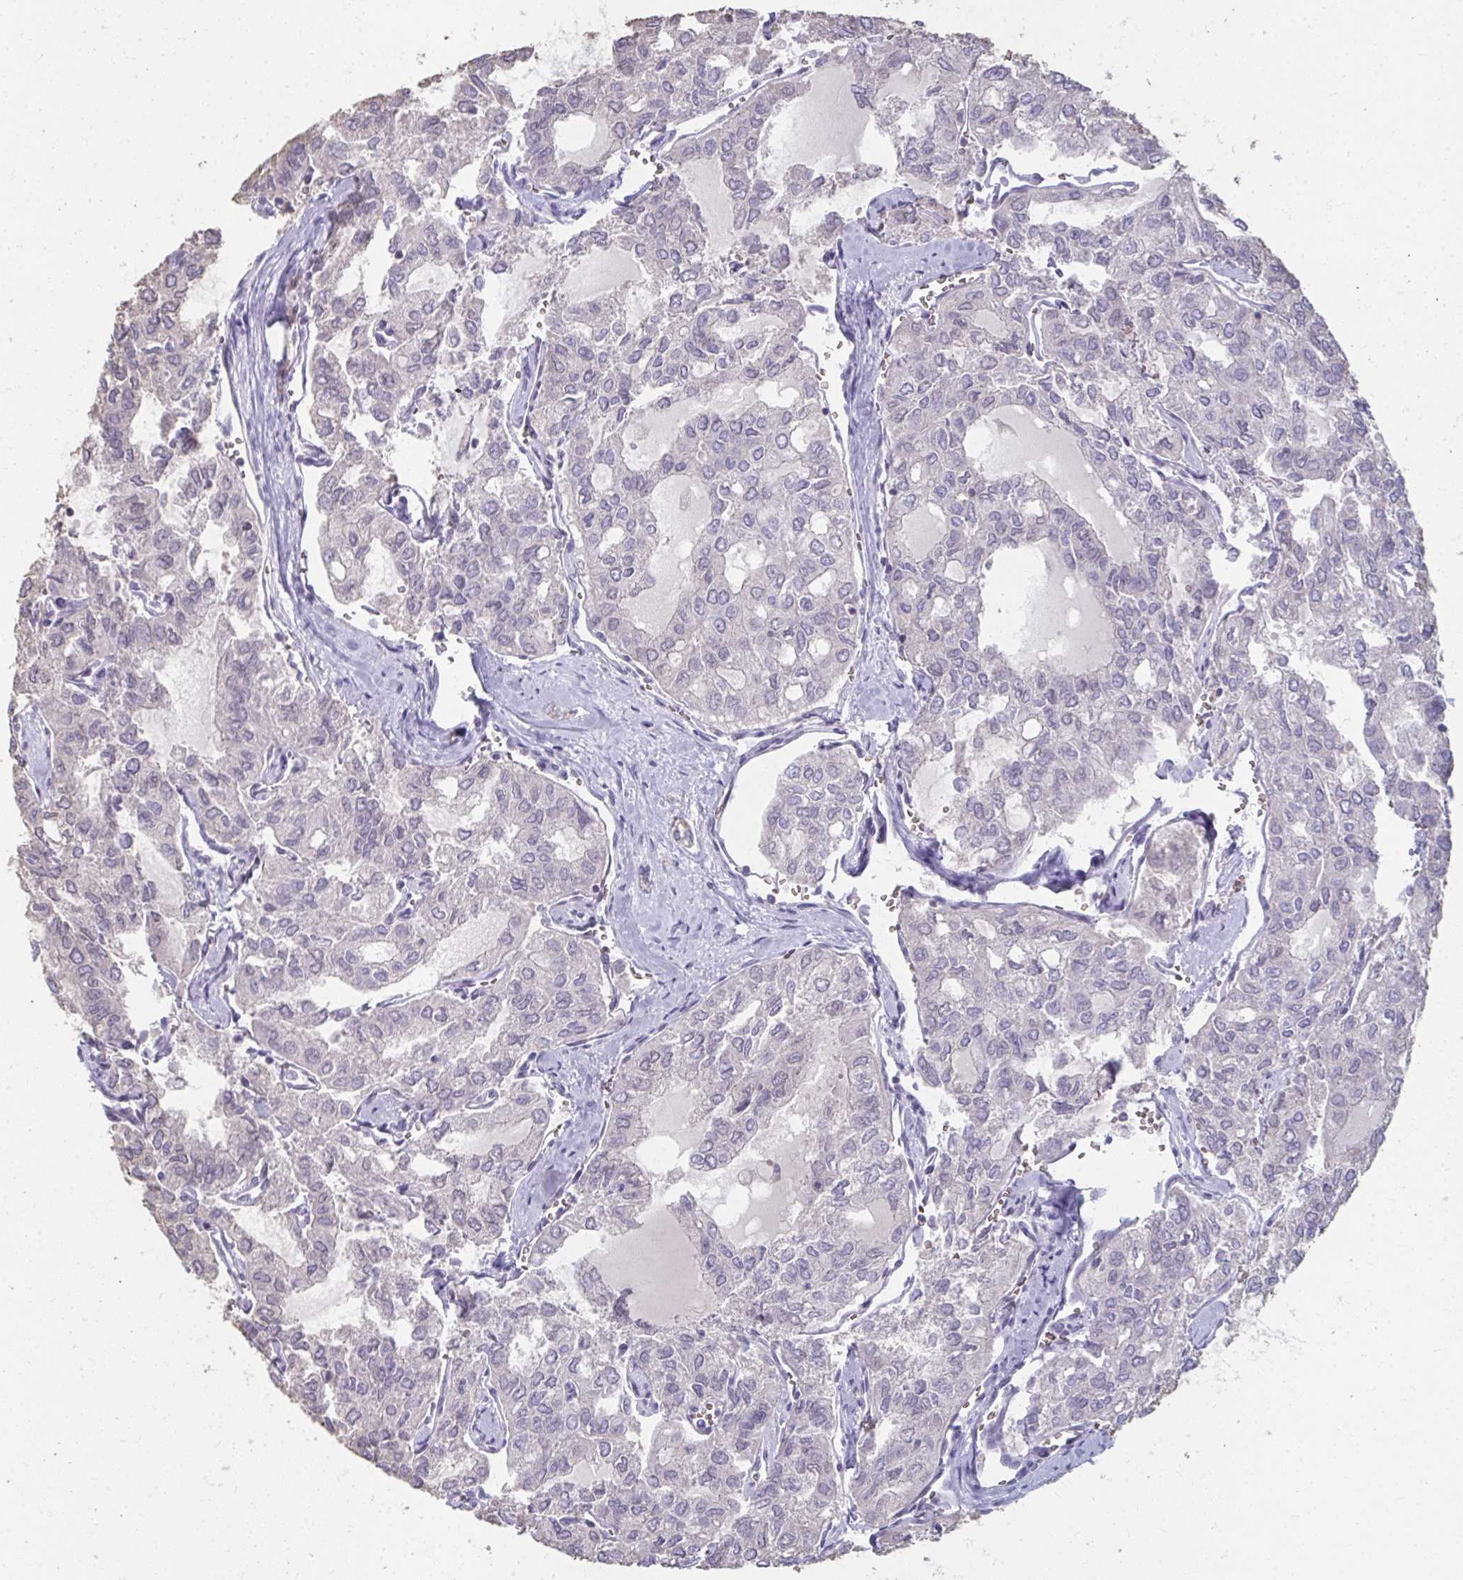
{"staining": {"intensity": "negative", "quantity": "none", "location": "none"}, "tissue": "thyroid cancer", "cell_type": "Tumor cells", "image_type": "cancer", "snomed": [{"axis": "morphology", "description": "Follicular adenoma carcinoma, NOS"}, {"axis": "topography", "description": "Thyroid gland"}], "caption": "Tumor cells show no significant protein positivity in thyroid follicular adenoma carcinoma.", "gene": "NUP133", "patient": {"sex": "male", "age": 75}}